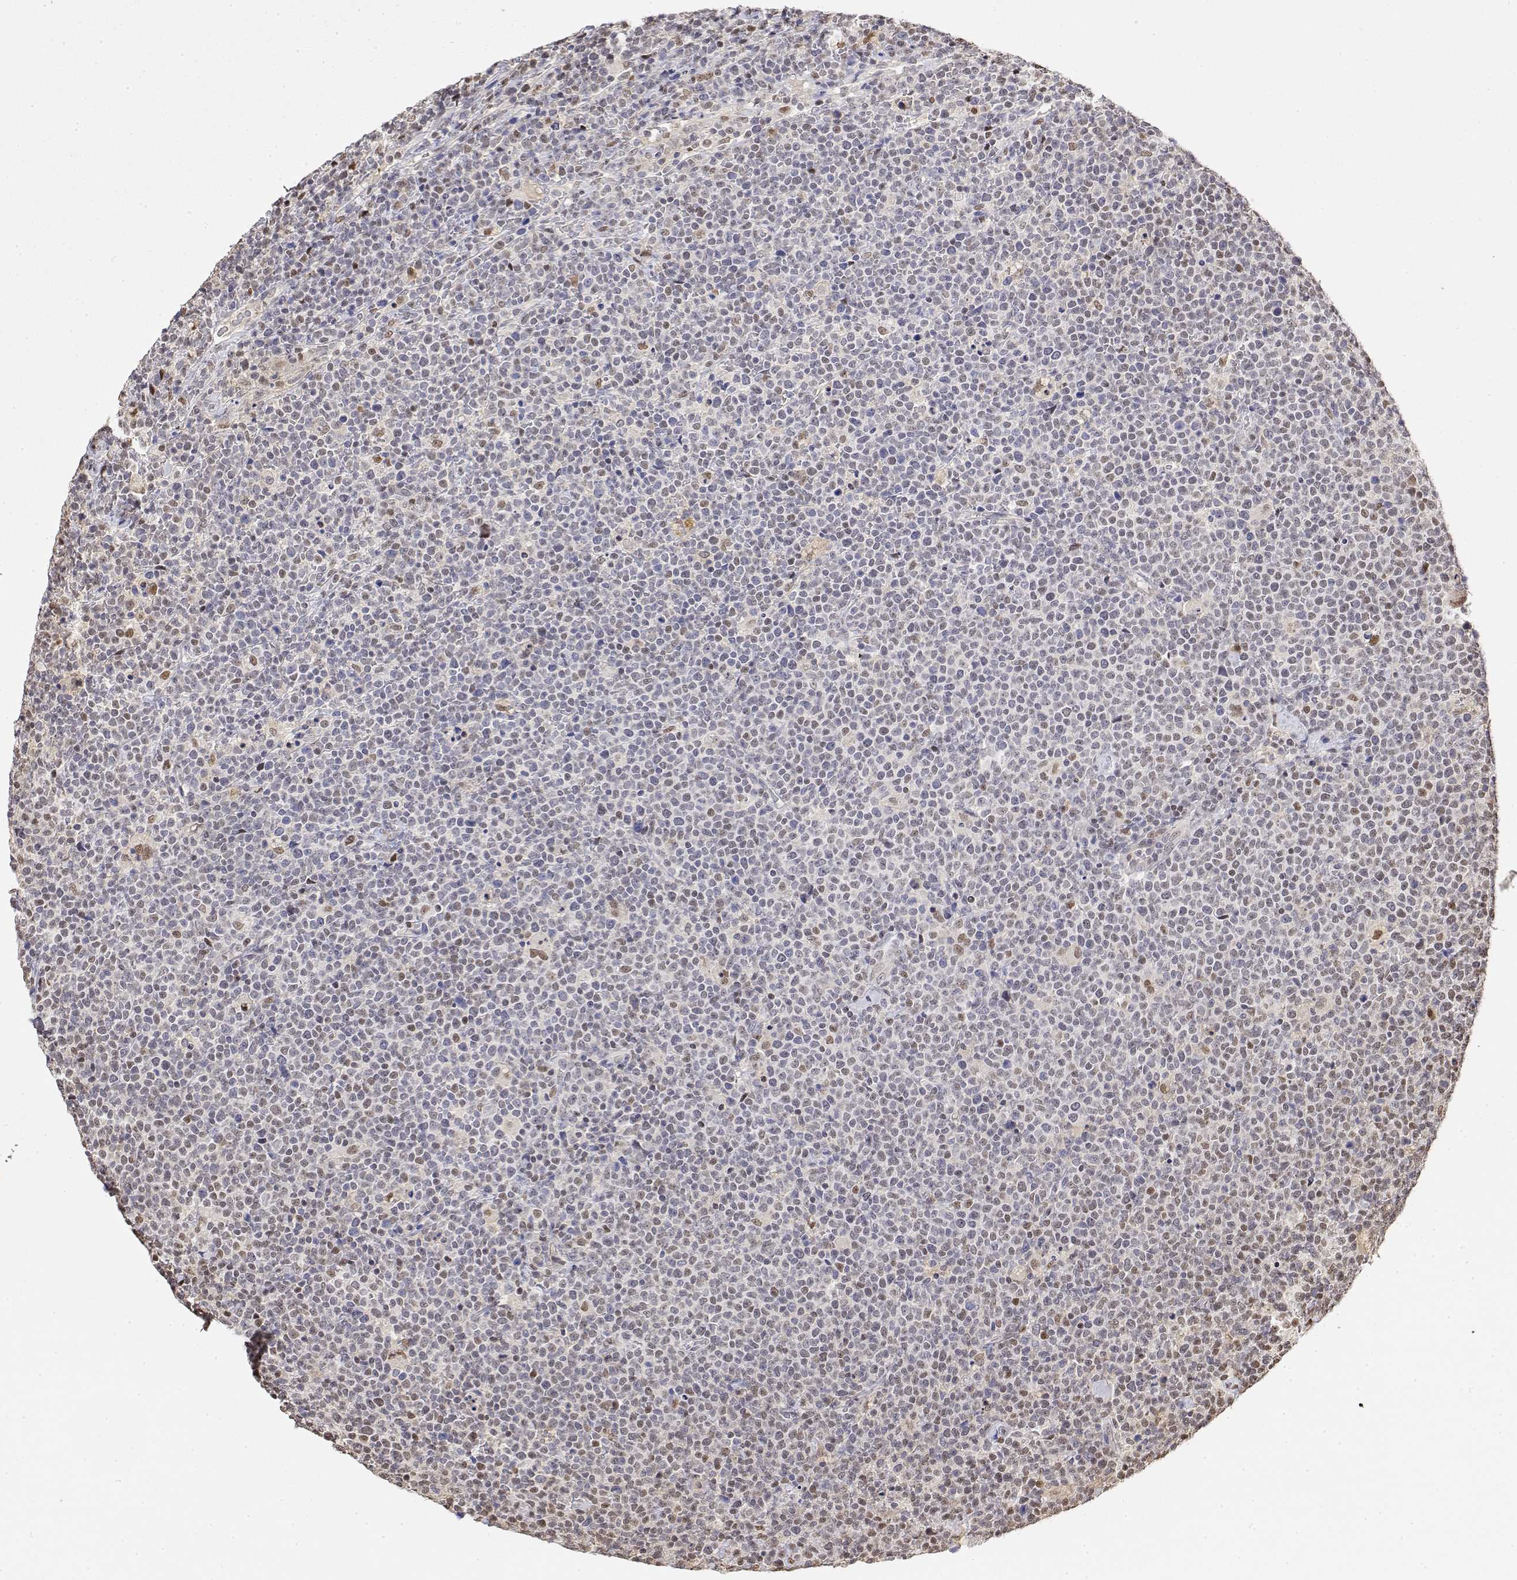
{"staining": {"intensity": "negative", "quantity": "none", "location": "none"}, "tissue": "lymphoma", "cell_type": "Tumor cells", "image_type": "cancer", "snomed": [{"axis": "morphology", "description": "Malignant lymphoma, non-Hodgkin's type, High grade"}, {"axis": "topography", "description": "Lymph node"}], "caption": "Immunohistochemistry (IHC) image of neoplastic tissue: lymphoma stained with DAB shows no significant protein staining in tumor cells.", "gene": "TPI1", "patient": {"sex": "male", "age": 61}}